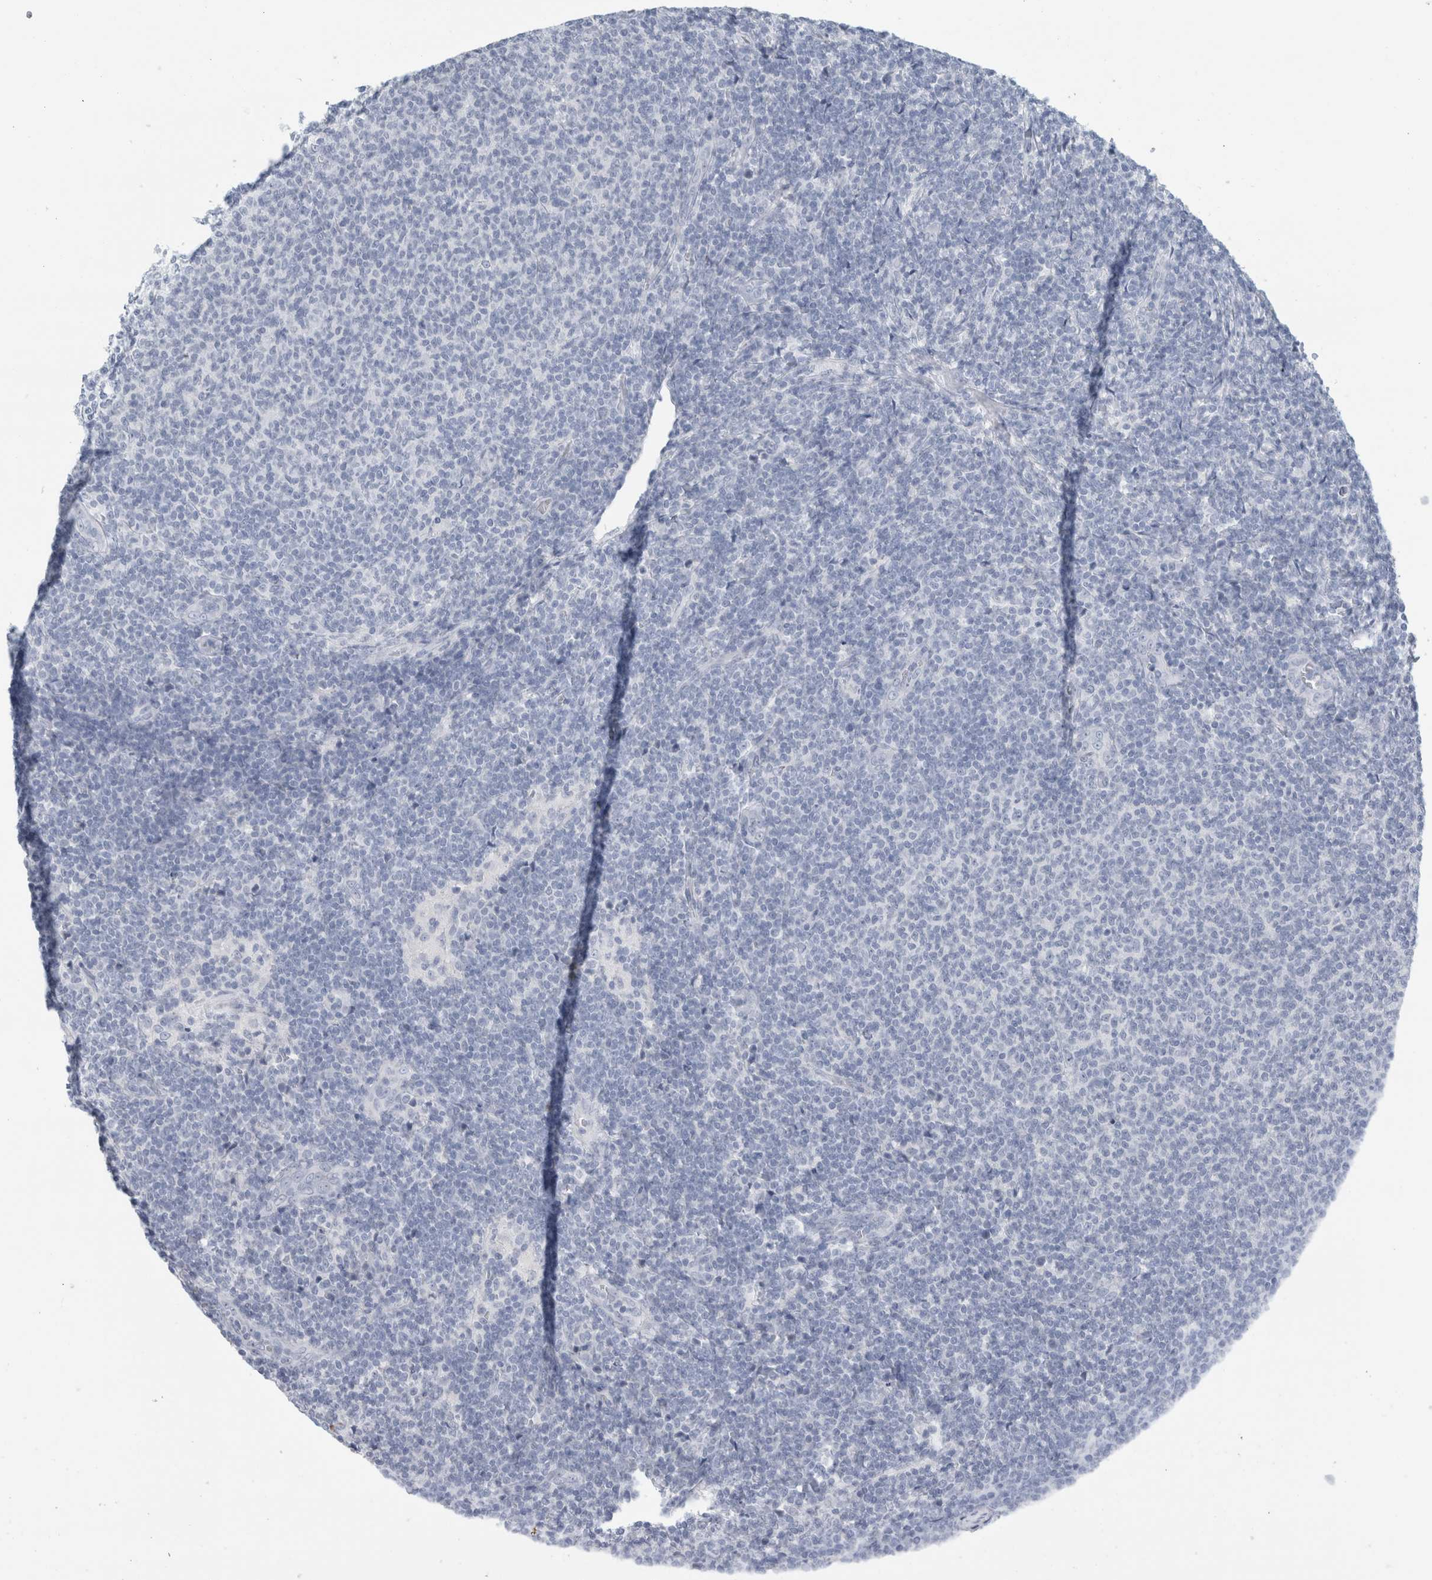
{"staining": {"intensity": "negative", "quantity": "none", "location": "none"}, "tissue": "lymphoma", "cell_type": "Tumor cells", "image_type": "cancer", "snomed": [{"axis": "morphology", "description": "Malignant lymphoma, non-Hodgkin's type, Low grade"}, {"axis": "topography", "description": "Lymph node"}], "caption": "Immunohistochemistry micrograph of neoplastic tissue: low-grade malignant lymphoma, non-Hodgkin's type stained with DAB exhibits no significant protein expression in tumor cells. (Brightfield microscopy of DAB IHC at high magnification).", "gene": "RPH3AL", "patient": {"sex": "male", "age": 66}}